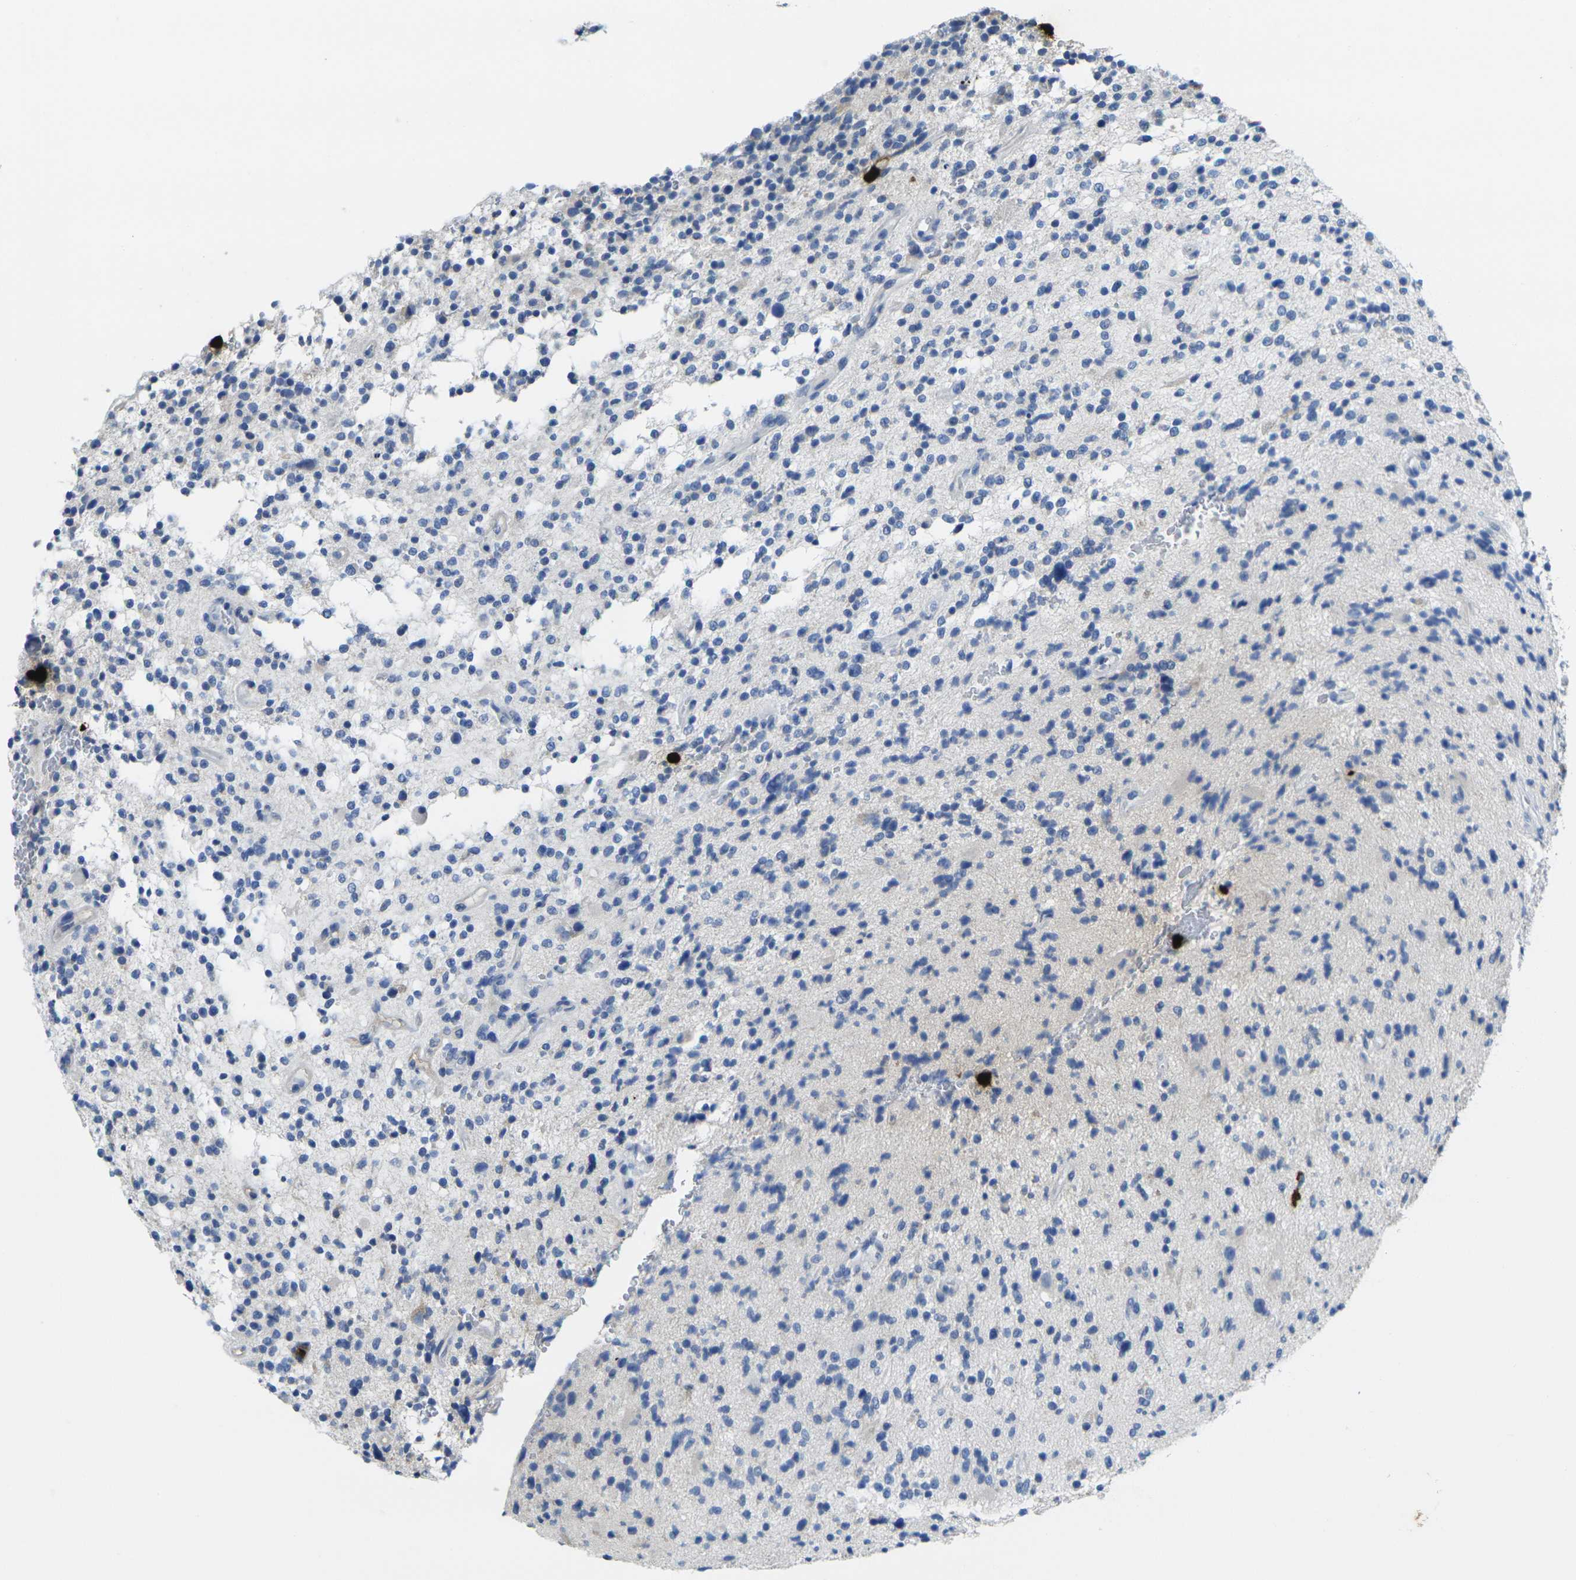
{"staining": {"intensity": "negative", "quantity": "none", "location": "none"}, "tissue": "glioma", "cell_type": "Tumor cells", "image_type": "cancer", "snomed": [{"axis": "morphology", "description": "Glioma, malignant, High grade"}, {"axis": "topography", "description": "Brain"}], "caption": "Tumor cells show no significant staining in glioma.", "gene": "S100A9", "patient": {"sex": "male", "age": 48}}